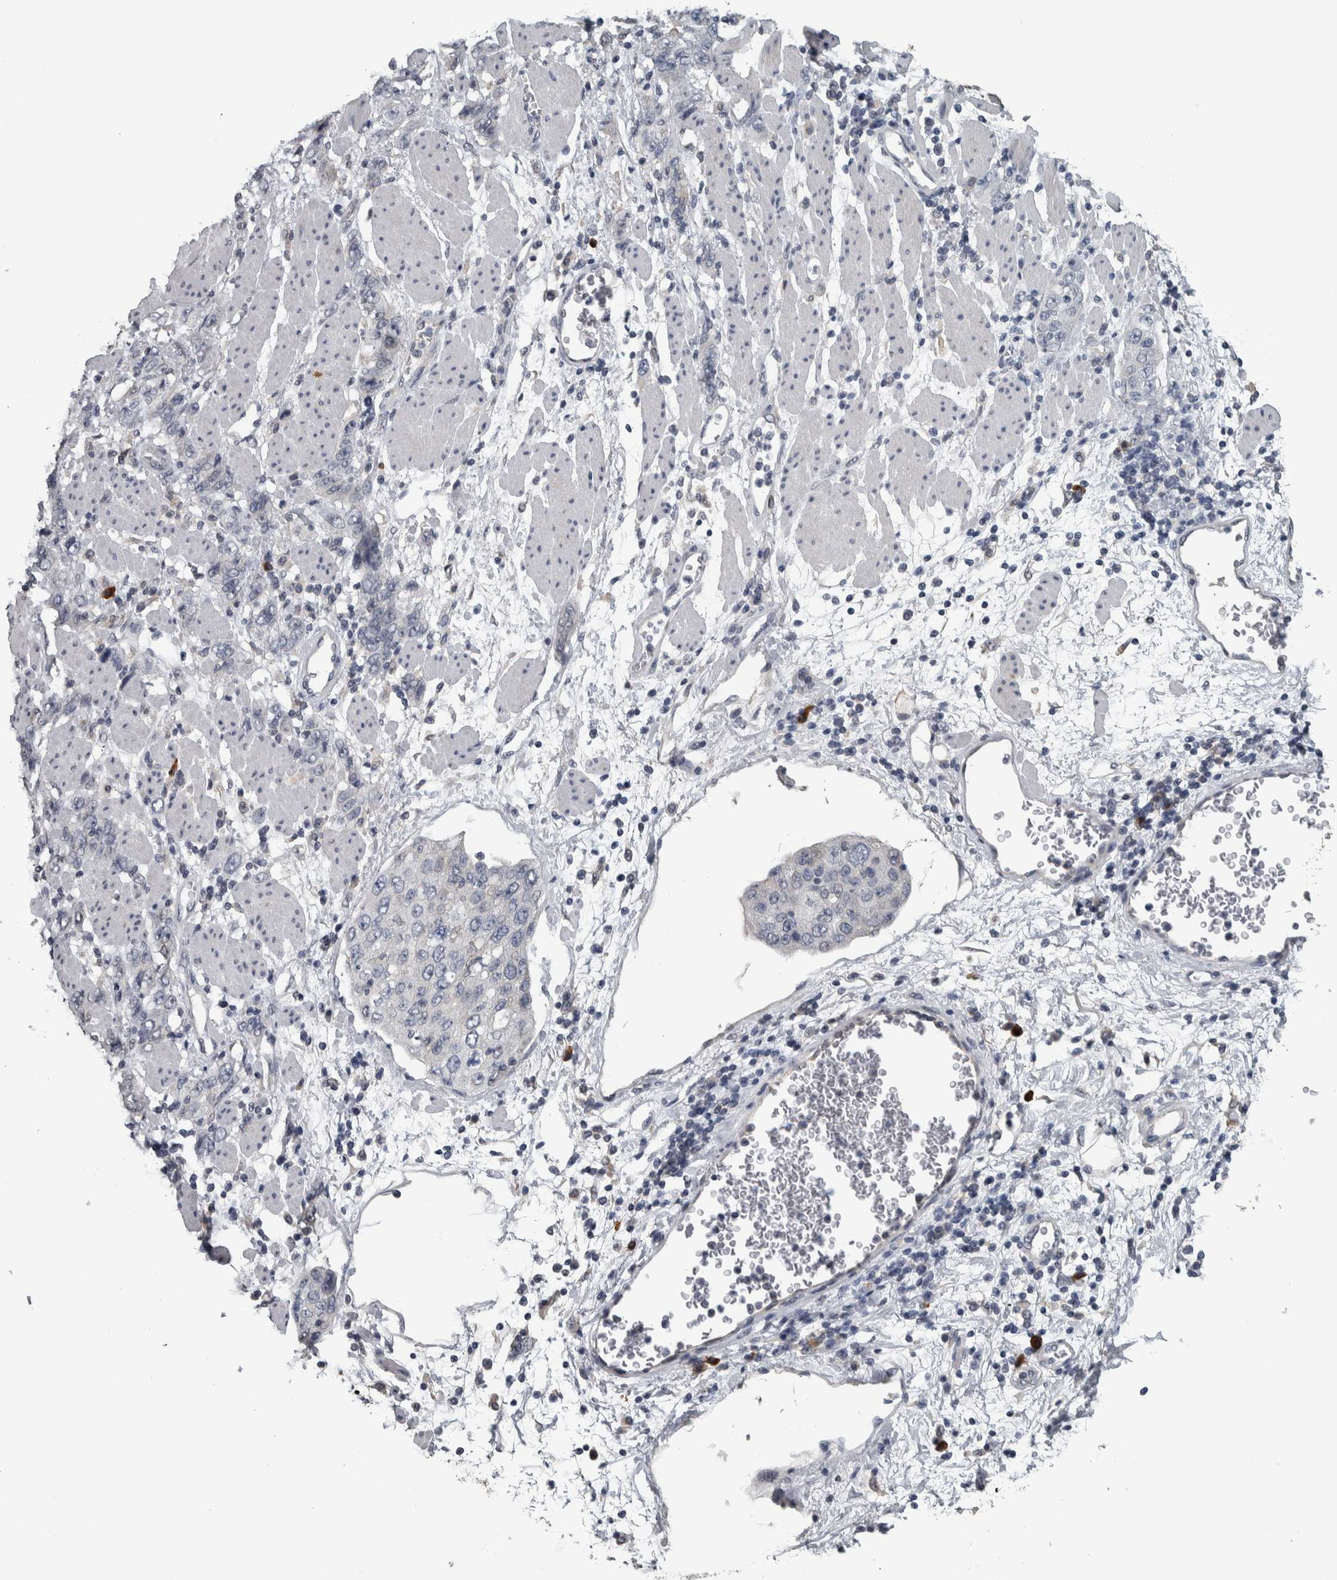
{"staining": {"intensity": "negative", "quantity": "none", "location": "none"}, "tissue": "stomach cancer", "cell_type": "Tumor cells", "image_type": "cancer", "snomed": [{"axis": "morphology", "description": "Adenocarcinoma, NOS"}, {"axis": "topography", "description": "Stomach"}], "caption": "The IHC photomicrograph has no significant staining in tumor cells of adenocarcinoma (stomach) tissue.", "gene": "CAVIN4", "patient": {"sex": "male", "age": 48}}